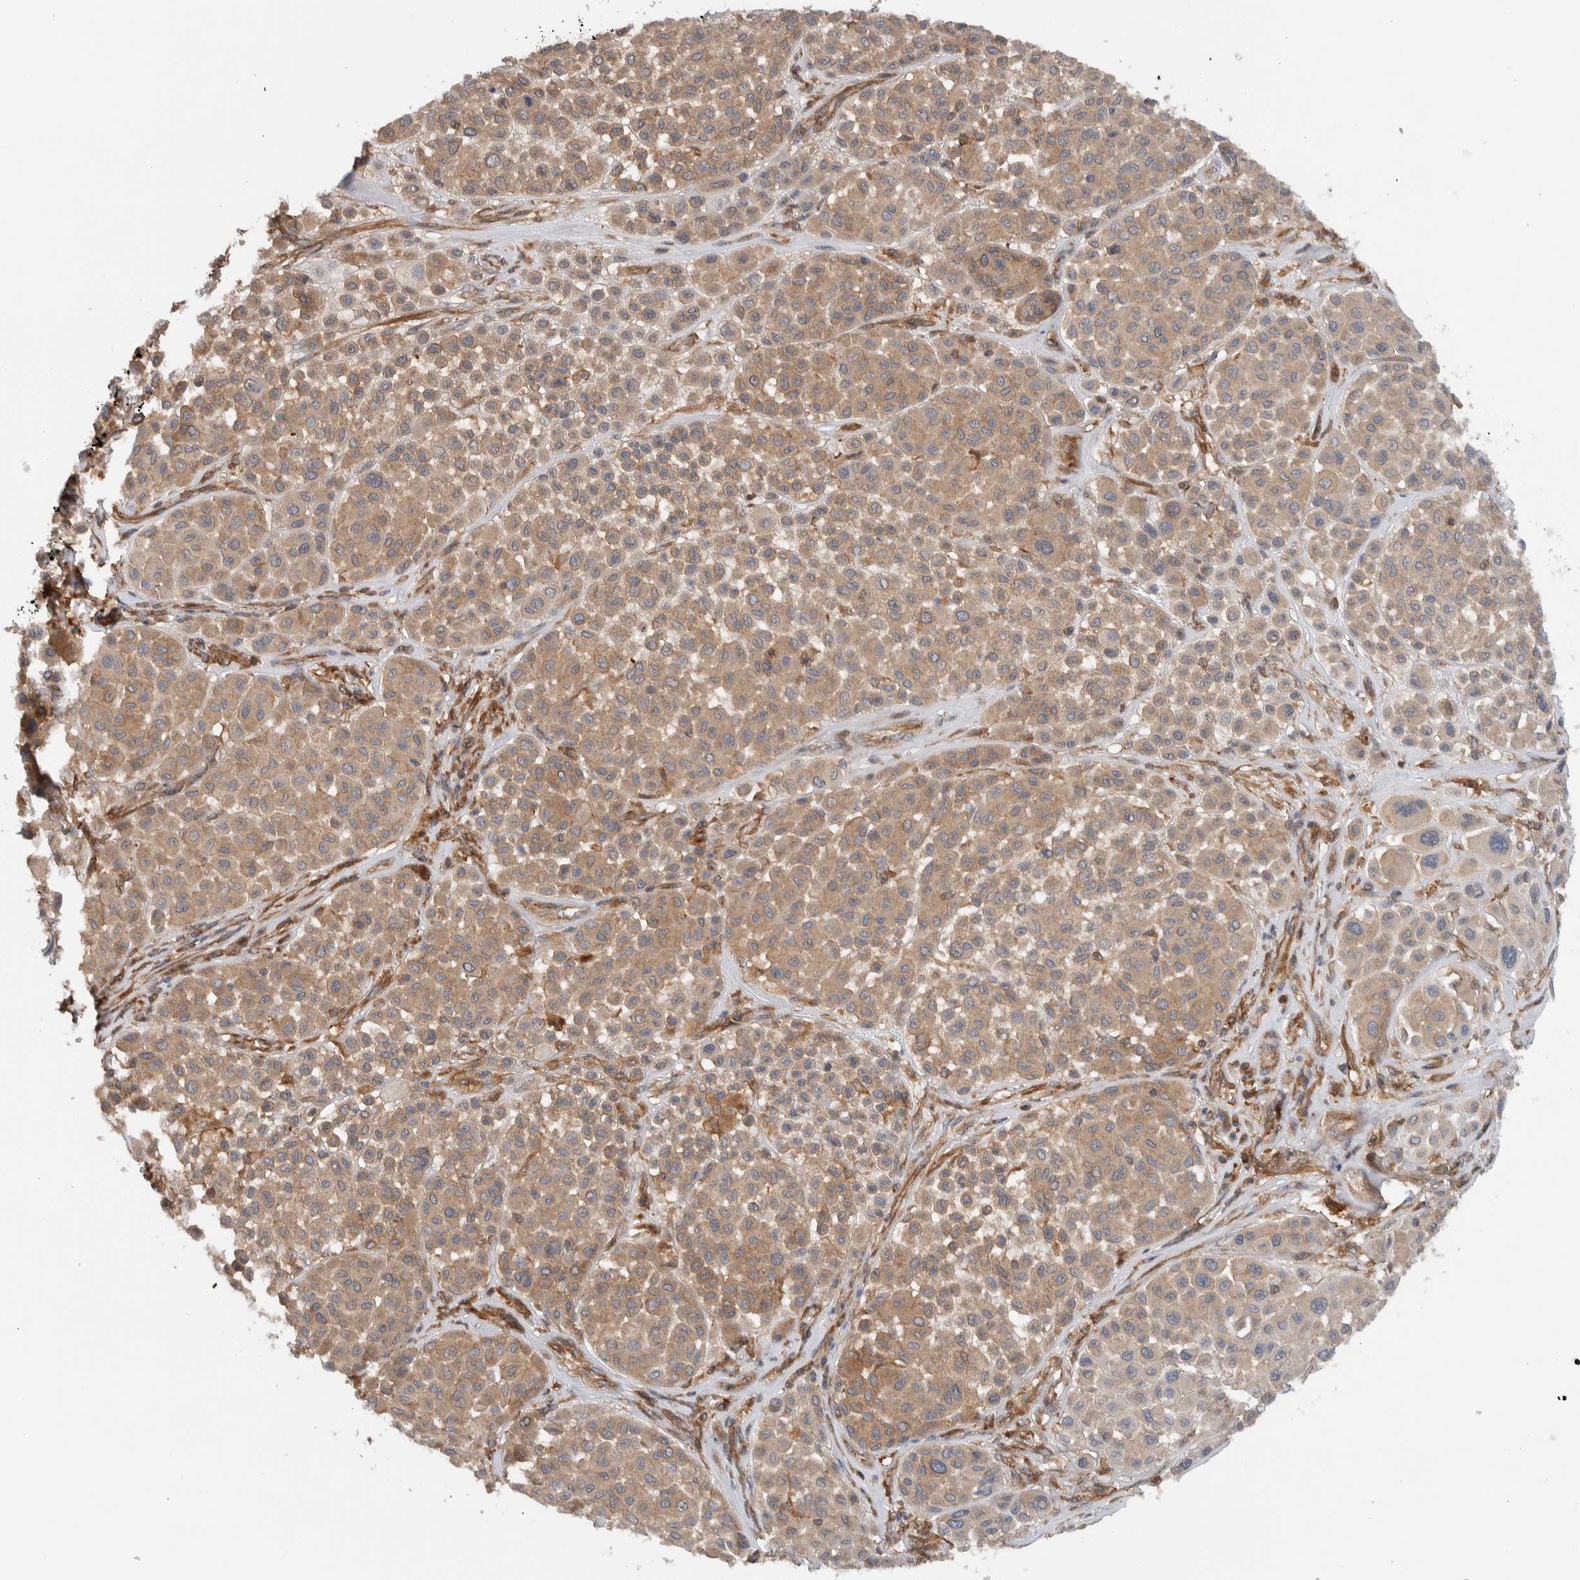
{"staining": {"intensity": "moderate", "quantity": ">75%", "location": "cytoplasmic/membranous"}, "tissue": "melanoma", "cell_type": "Tumor cells", "image_type": "cancer", "snomed": [{"axis": "morphology", "description": "Malignant melanoma, Metastatic site"}, {"axis": "topography", "description": "Soft tissue"}], "caption": "The micrograph reveals staining of malignant melanoma (metastatic site), revealing moderate cytoplasmic/membranous protein positivity (brown color) within tumor cells. (DAB IHC, brown staining for protein, blue staining for nuclei).", "gene": "MPRIP", "patient": {"sex": "male", "age": 41}}